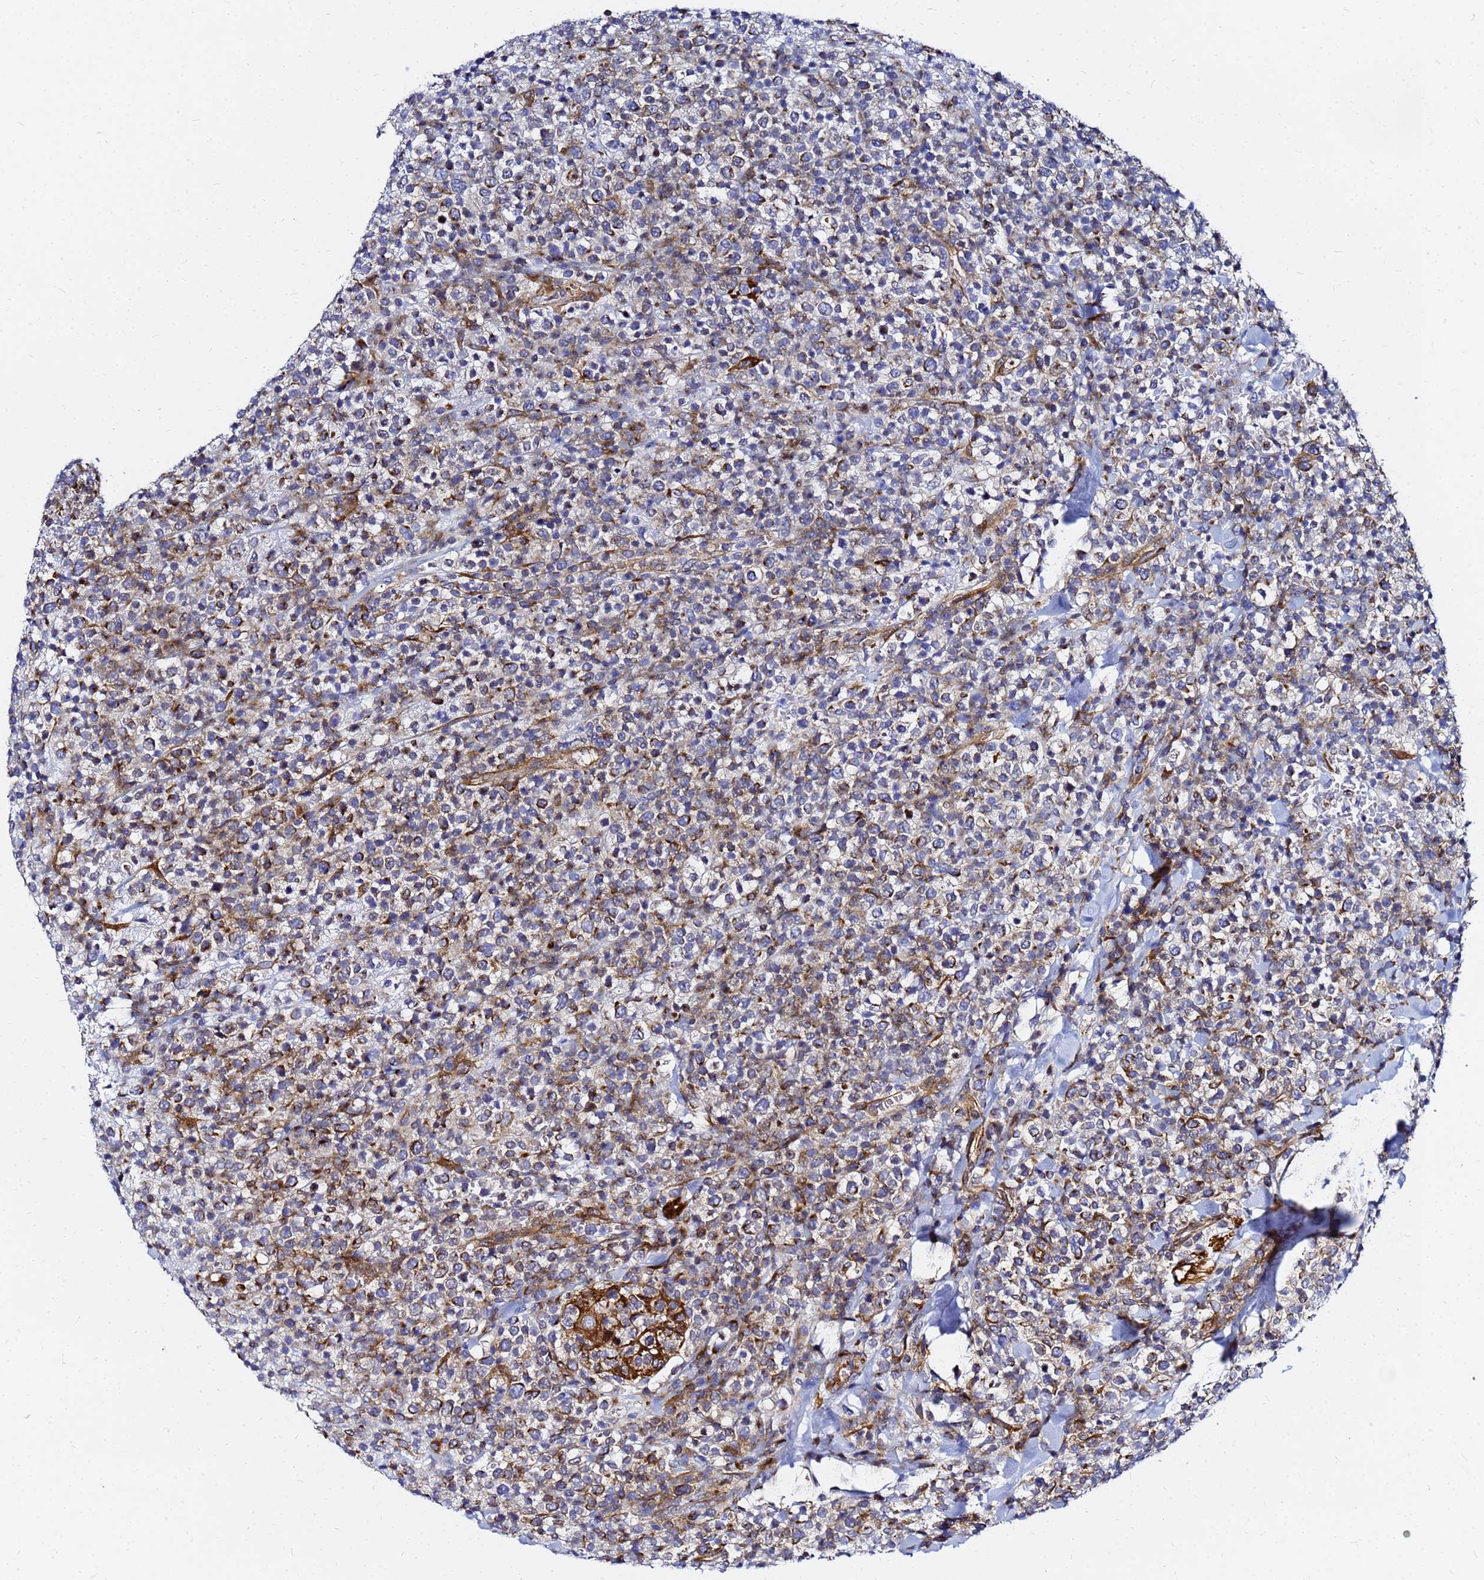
{"staining": {"intensity": "strong", "quantity": "25%-75%", "location": "cytoplasmic/membranous"}, "tissue": "lymphoma", "cell_type": "Tumor cells", "image_type": "cancer", "snomed": [{"axis": "morphology", "description": "Malignant lymphoma, non-Hodgkin's type, High grade"}, {"axis": "topography", "description": "Colon"}], "caption": "An immunohistochemistry (IHC) image of tumor tissue is shown. Protein staining in brown shows strong cytoplasmic/membranous positivity in malignant lymphoma, non-Hodgkin's type (high-grade) within tumor cells. (DAB IHC, brown staining for protein, blue staining for nuclei).", "gene": "TUBA8", "patient": {"sex": "female", "age": 53}}